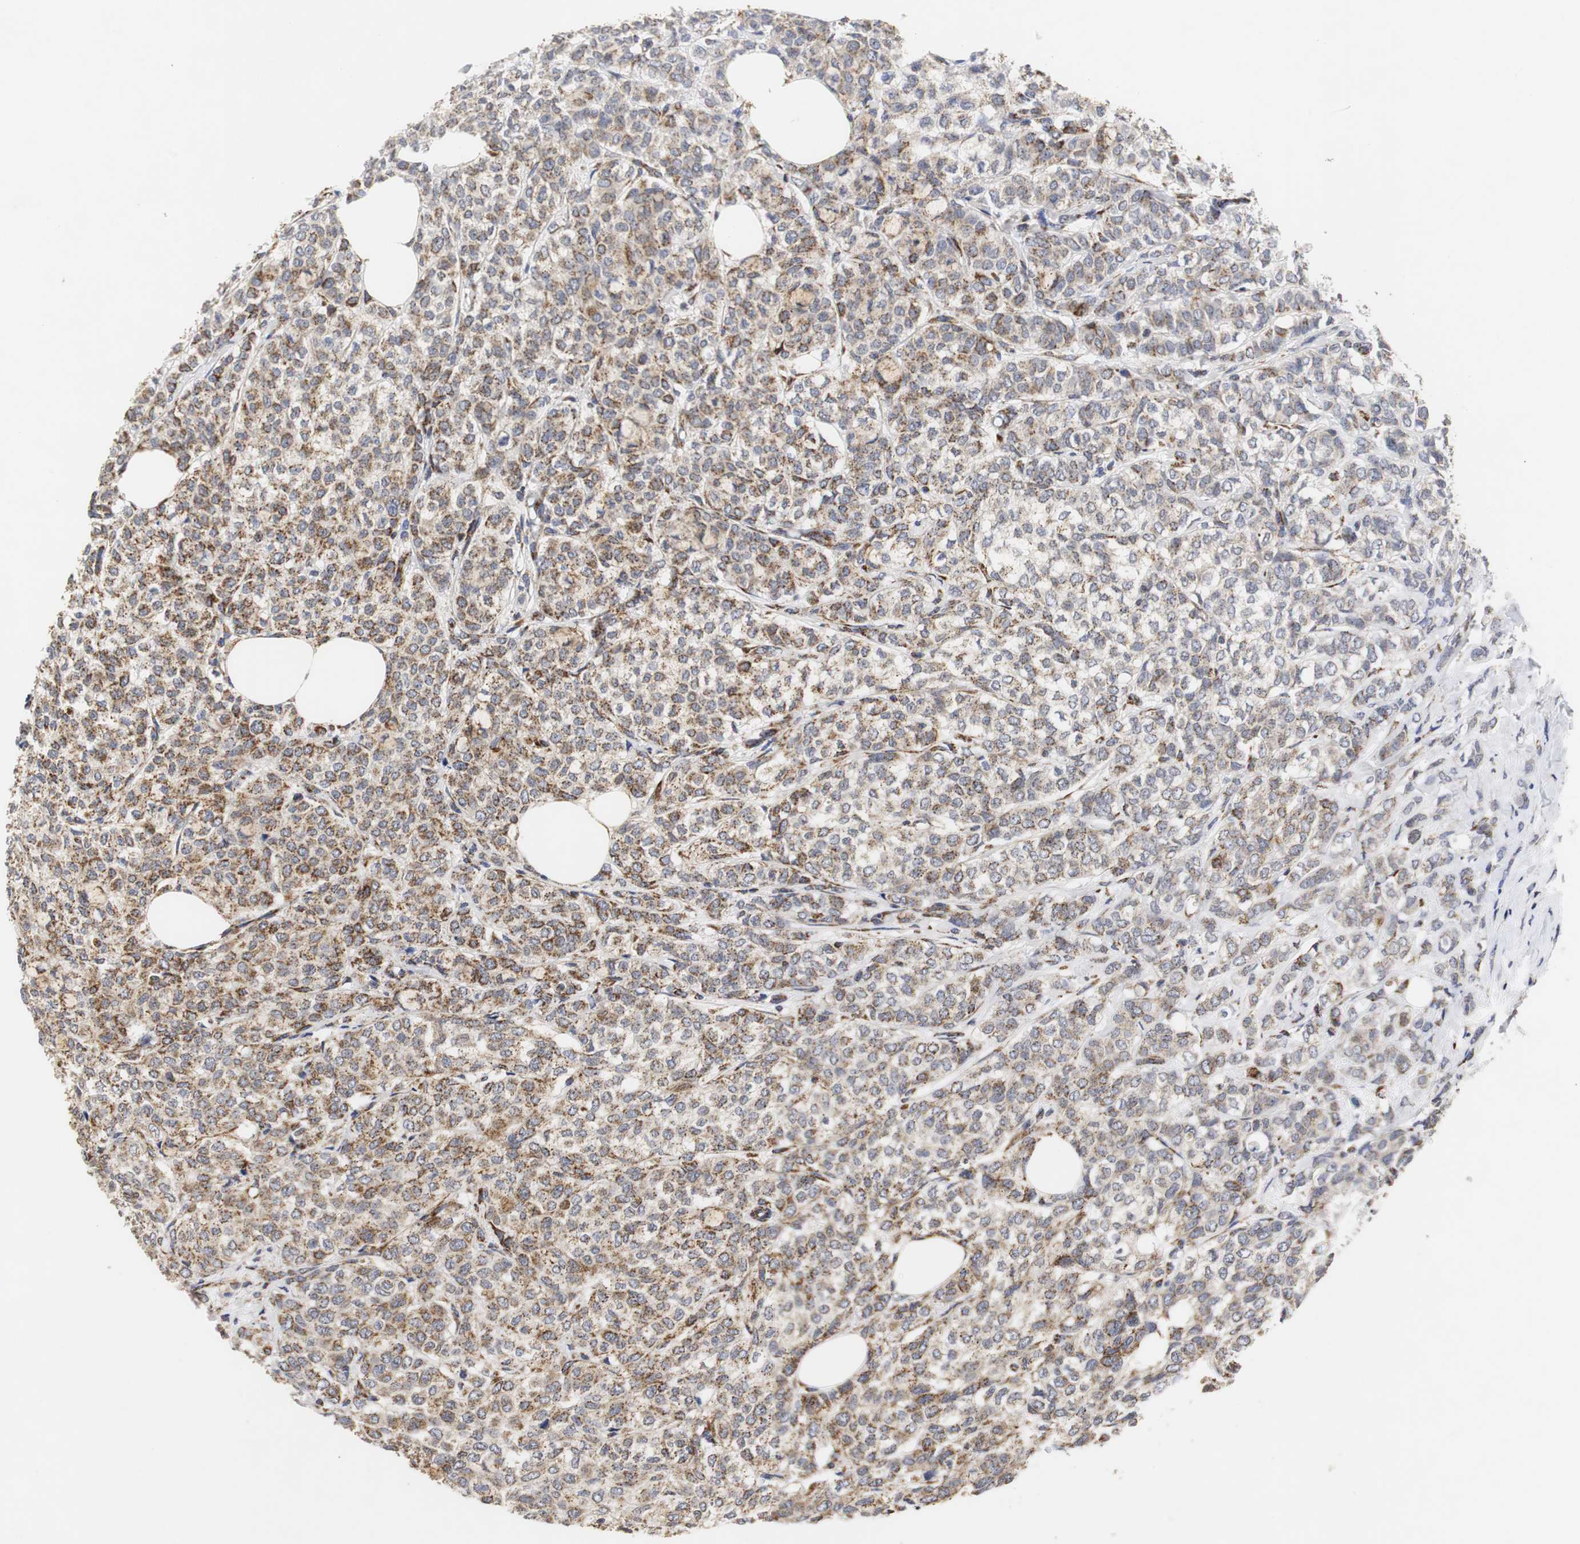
{"staining": {"intensity": "moderate", "quantity": ">75%", "location": "cytoplasmic/membranous"}, "tissue": "breast cancer", "cell_type": "Tumor cells", "image_type": "cancer", "snomed": [{"axis": "morphology", "description": "Lobular carcinoma"}, {"axis": "topography", "description": "Breast"}], "caption": "Human lobular carcinoma (breast) stained with a brown dye demonstrates moderate cytoplasmic/membranous positive expression in approximately >75% of tumor cells.", "gene": "HSD17B10", "patient": {"sex": "female", "age": 60}}